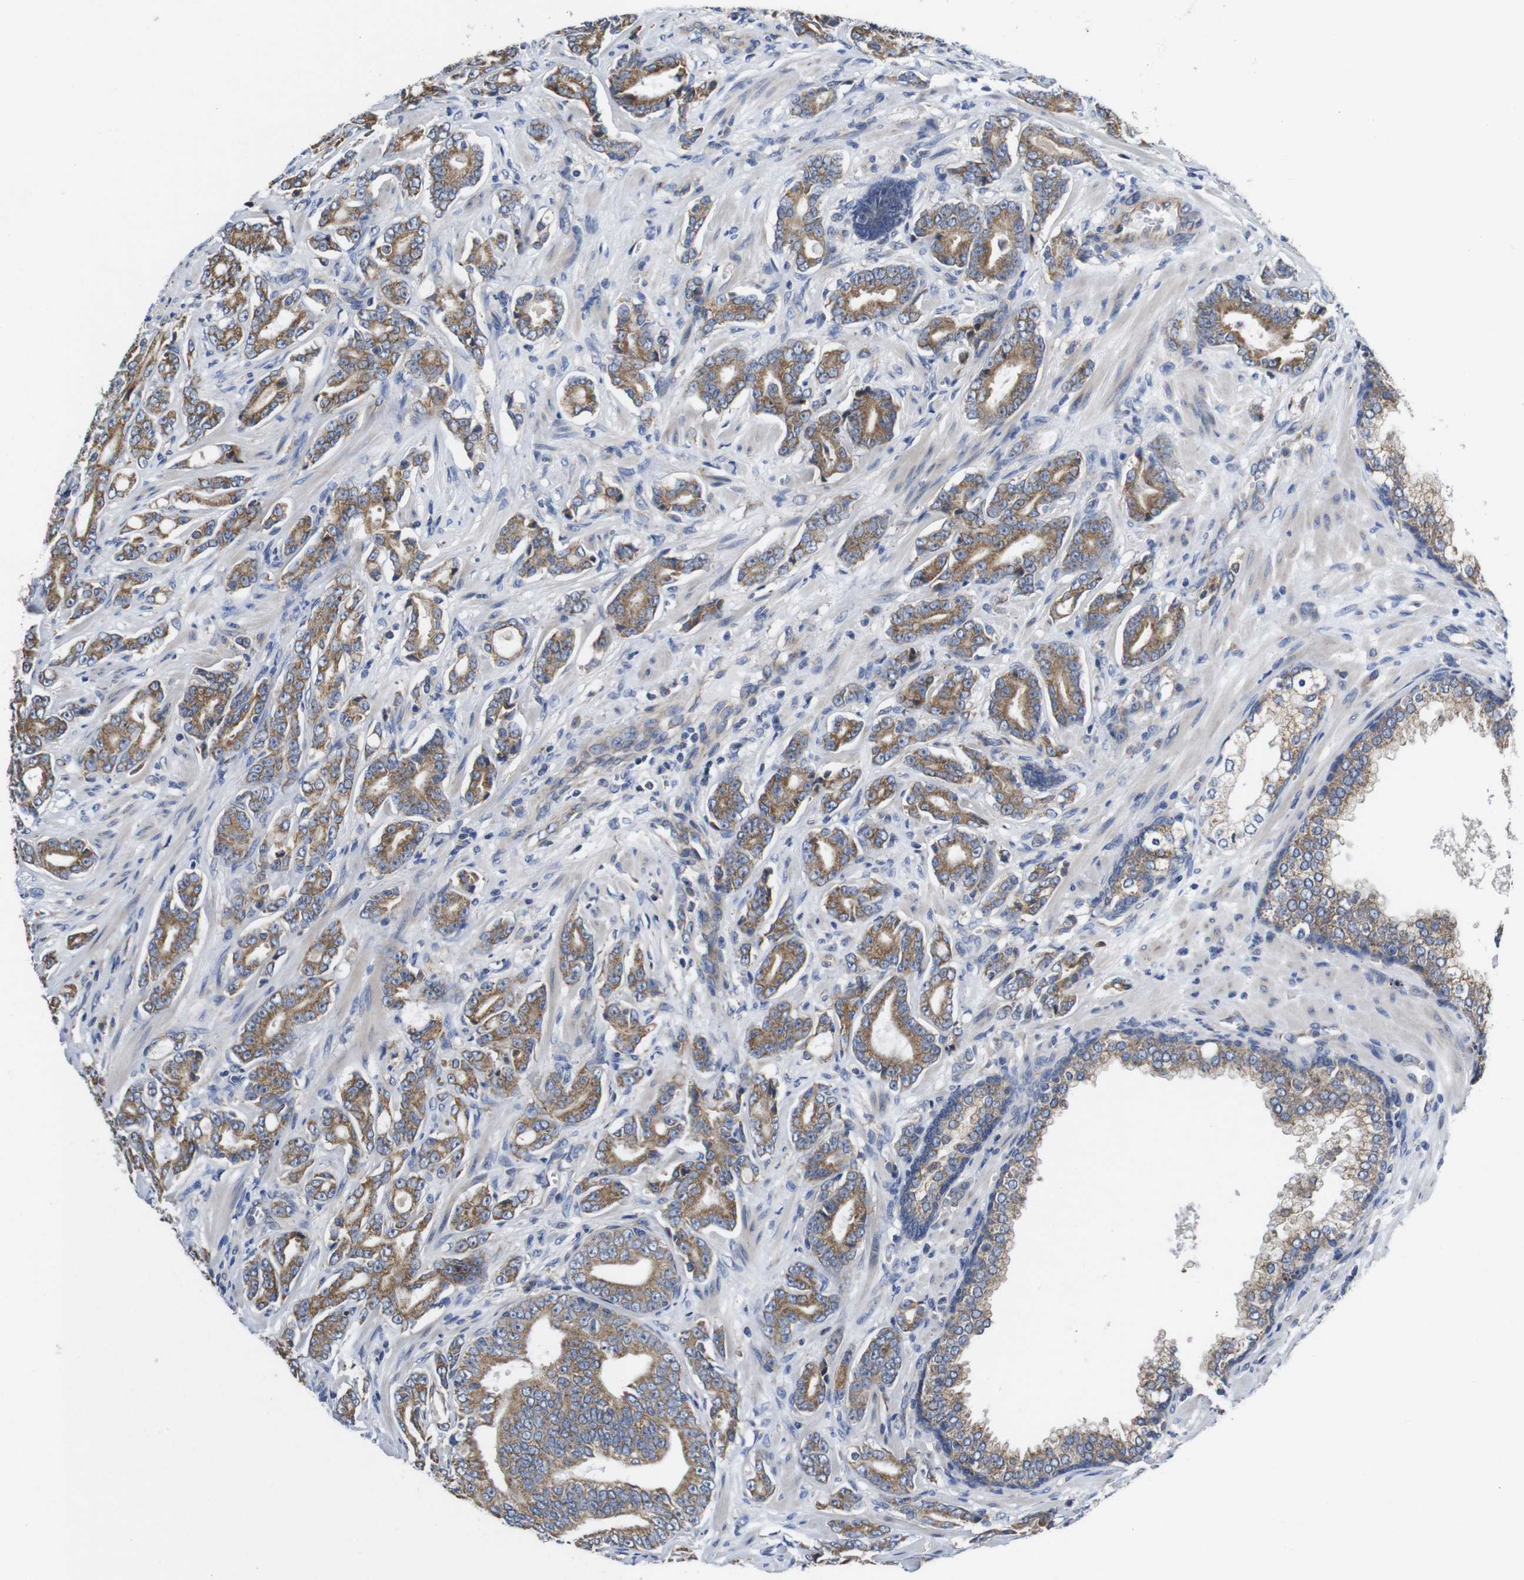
{"staining": {"intensity": "moderate", "quantity": ">75%", "location": "cytoplasmic/membranous"}, "tissue": "prostate cancer", "cell_type": "Tumor cells", "image_type": "cancer", "snomed": [{"axis": "morphology", "description": "Adenocarcinoma, Low grade"}, {"axis": "topography", "description": "Prostate"}], "caption": "DAB immunohistochemical staining of human prostate adenocarcinoma (low-grade) demonstrates moderate cytoplasmic/membranous protein staining in approximately >75% of tumor cells.", "gene": "MARCHF7", "patient": {"sex": "male", "age": 58}}